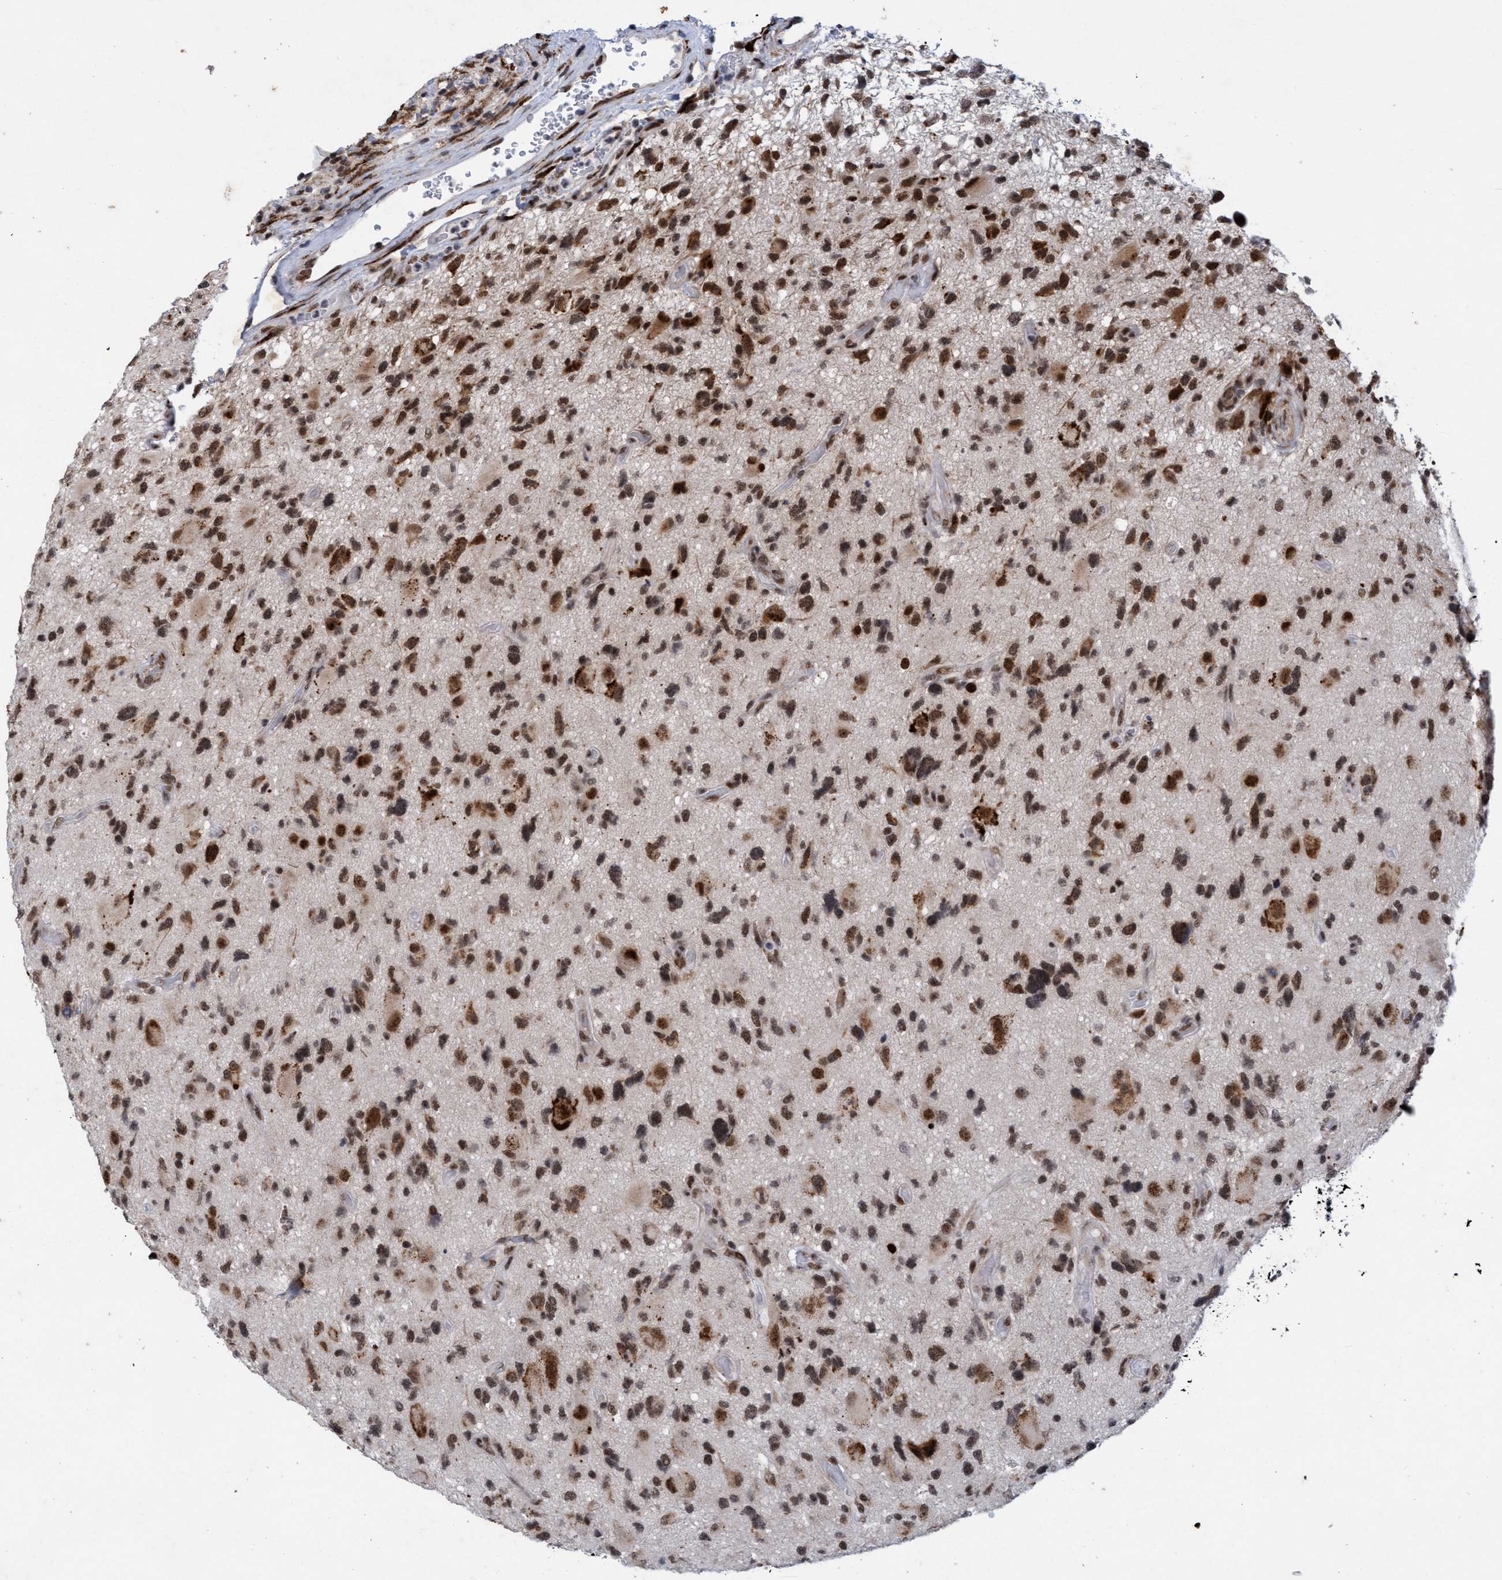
{"staining": {"intensity": "moderate", "quantity": ">75%", "location": "cytoplasmic/membranous,nuclear"}, "tissue": "glioma", "cell_type": "Tumor cells", "image_type": "cancer", "snomed": [{"axis": "morphology", "description": "Glioma, malignant, High grade"}, {"axis": "topography", "description": "Brain"}], "caption": "IHC photomicrograph of glioma stained for a protein (brown), which exhibits medium levels of moderate cytoplasmic/membranous and nuclear positivity in about >75% of tumor cells.", "gene": "GLT6D1", "patient": {"sex": "male", "age": 33}}